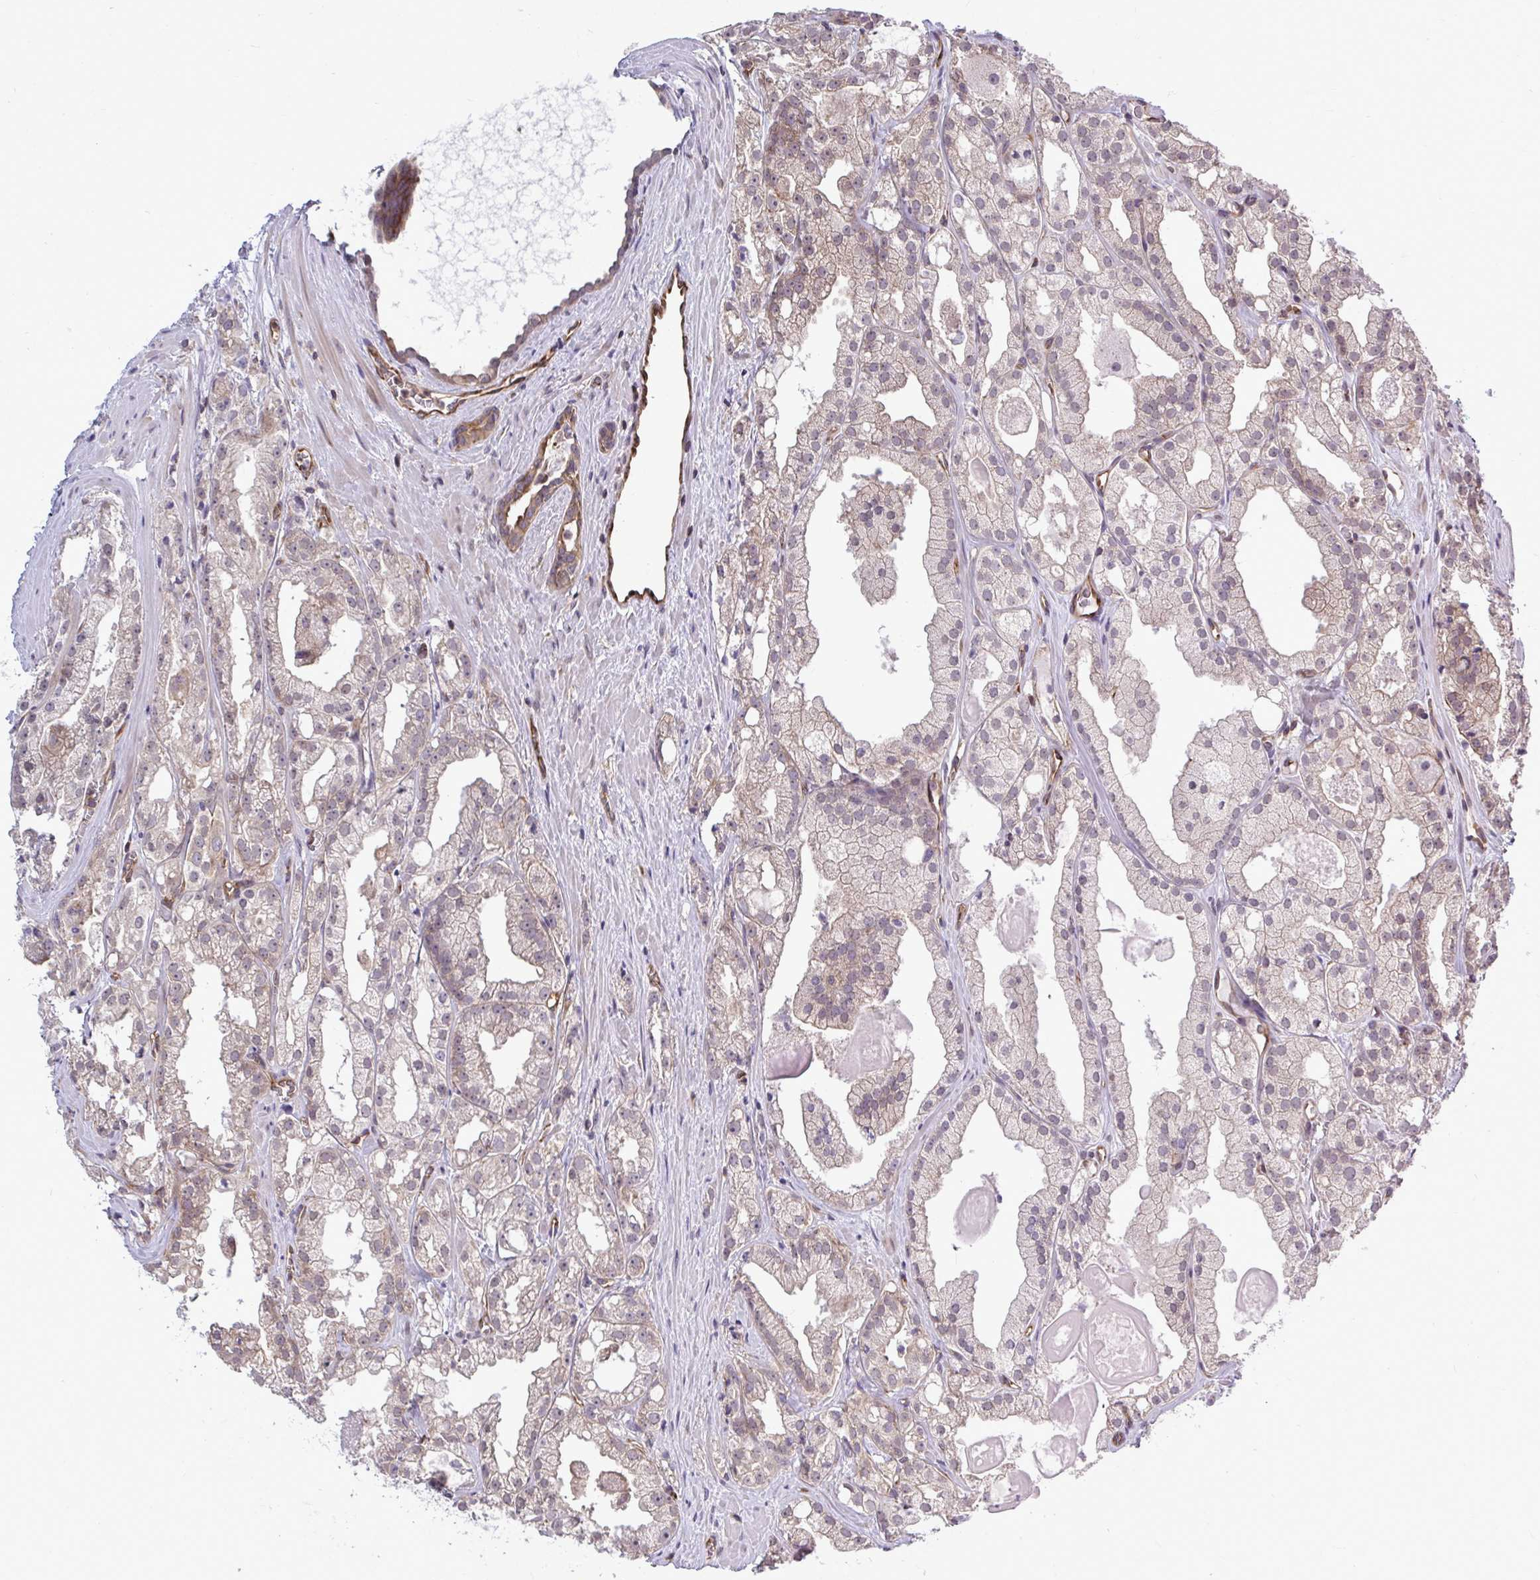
{"staining": {"intensity": "weak", "quantity": "25%-75%", "location": "cytoplasmic/membranous"}, "tissue": "prostate cancer", "cell_type": "Tumor cells", "image_type": "cancer", "snomed": [{"axis": "morphology", "description": "Adenocarcinoma, High grade"}, {"axis": "topography", "description": "Prostate"}], "caption": "Prostate cancer (adenocarcinoma (high-grade)) was stained to show a protein in brown. There is low levels of weak cytoplasmic/membranous expression in approximately 25%-75% of tumor cells.", "gene": "FUT10", "patient": {"sex": "male", "age": 68}}